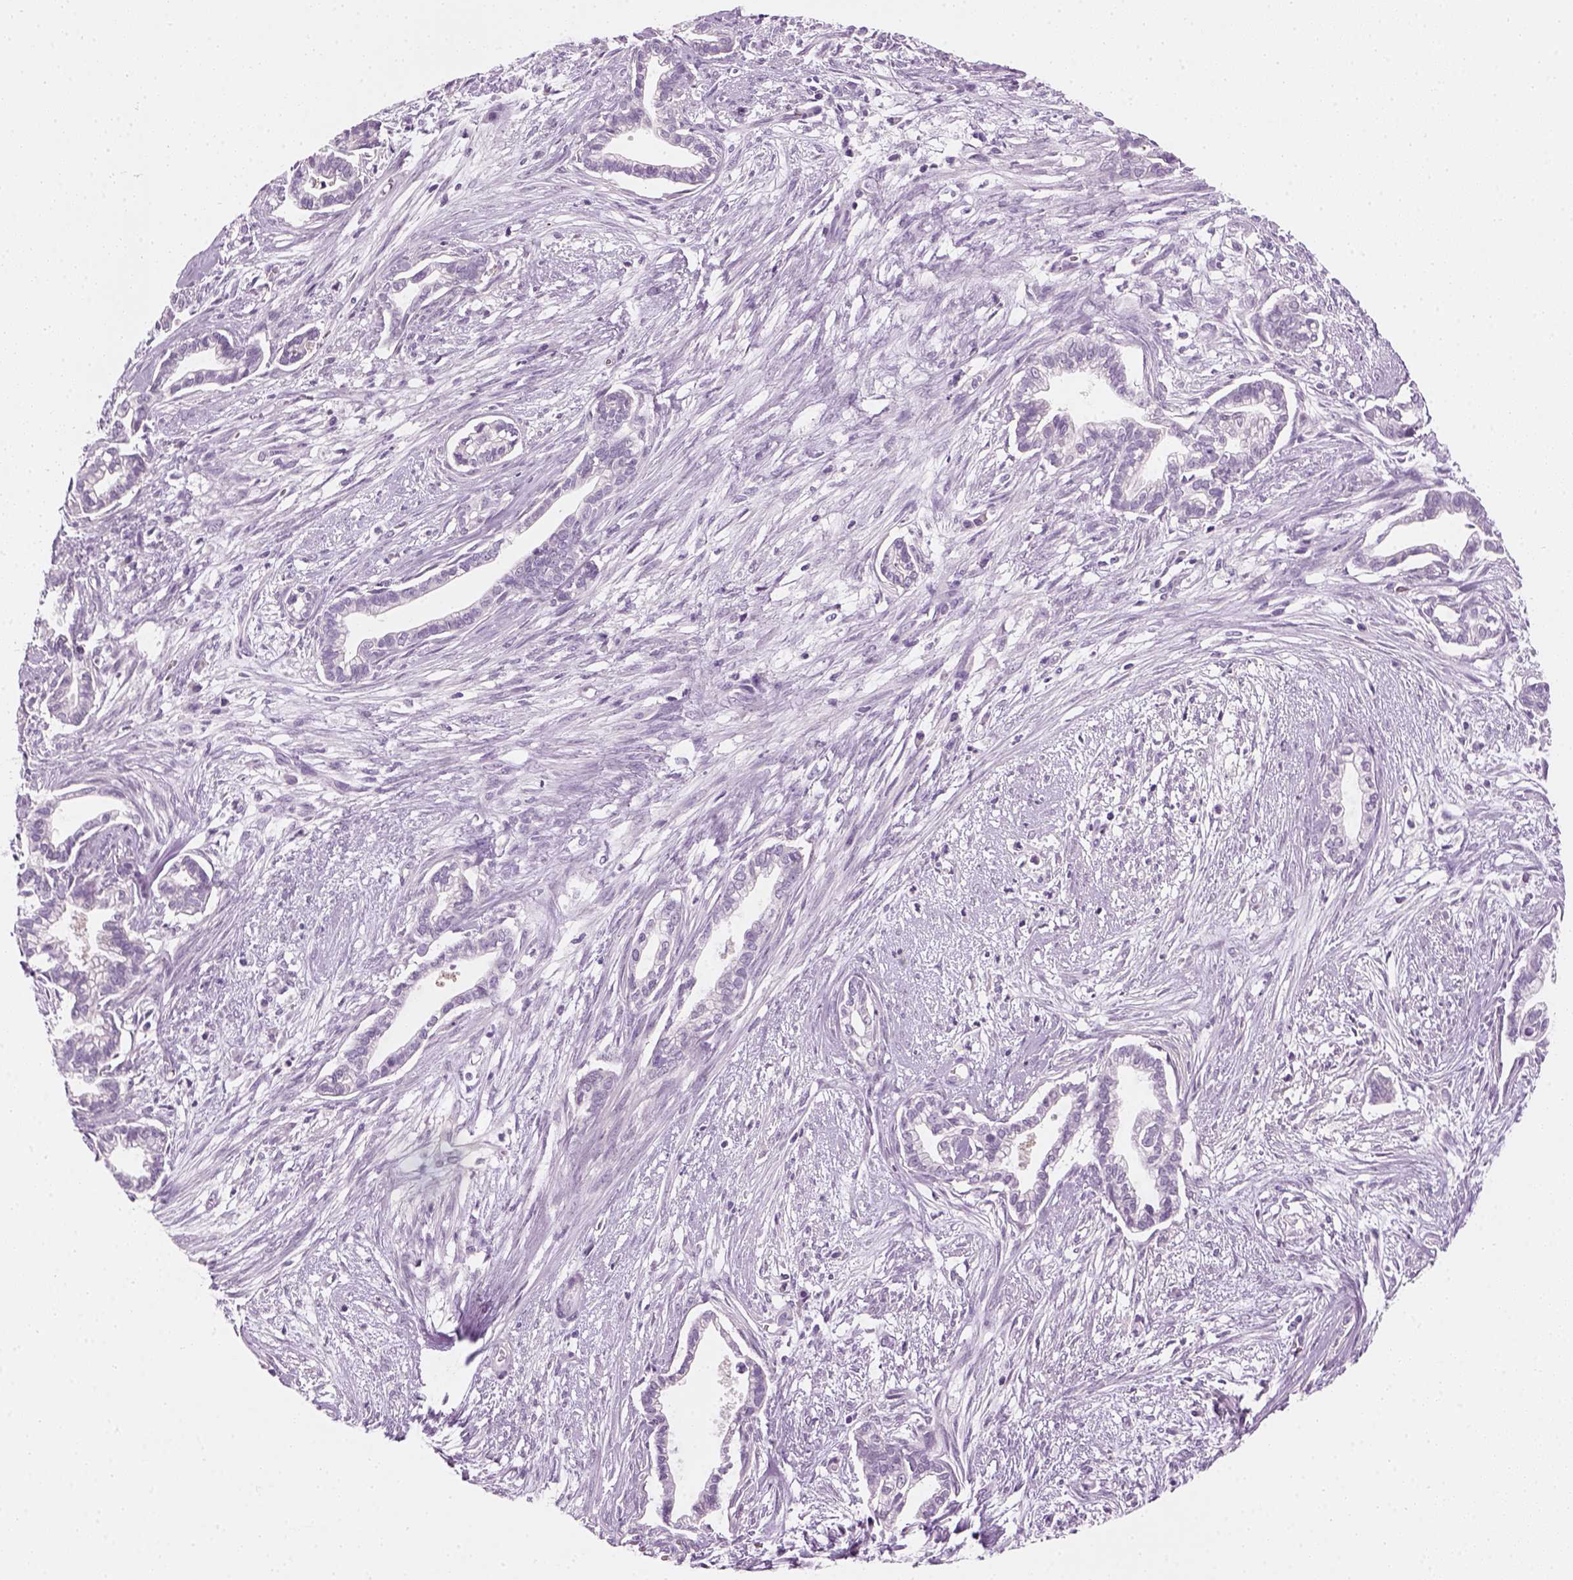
{"staining": {"intensity": "negative", "quantity": "none", "location": "none"}, "tissue": "cervical cancer", "cell_type": "Tumor cells", "image_type": "cancer", "snomed": [{"axis": "morphology", "description": "Adenocarcinoma, NOS"}, {"axis": "topography", "description": "Cervix"}], "caption": "Tumor cells are negative for protein expression in human cervical cancer. (Stains: DAB (3,3'-diaminobenzidine) immunohistochemistry (IHC) with hematoxylin counter stain, Microscopy: brightfield microscopy at high magnification).", "gene": "TH", "patient": {"sex": "female", "age": 62}}